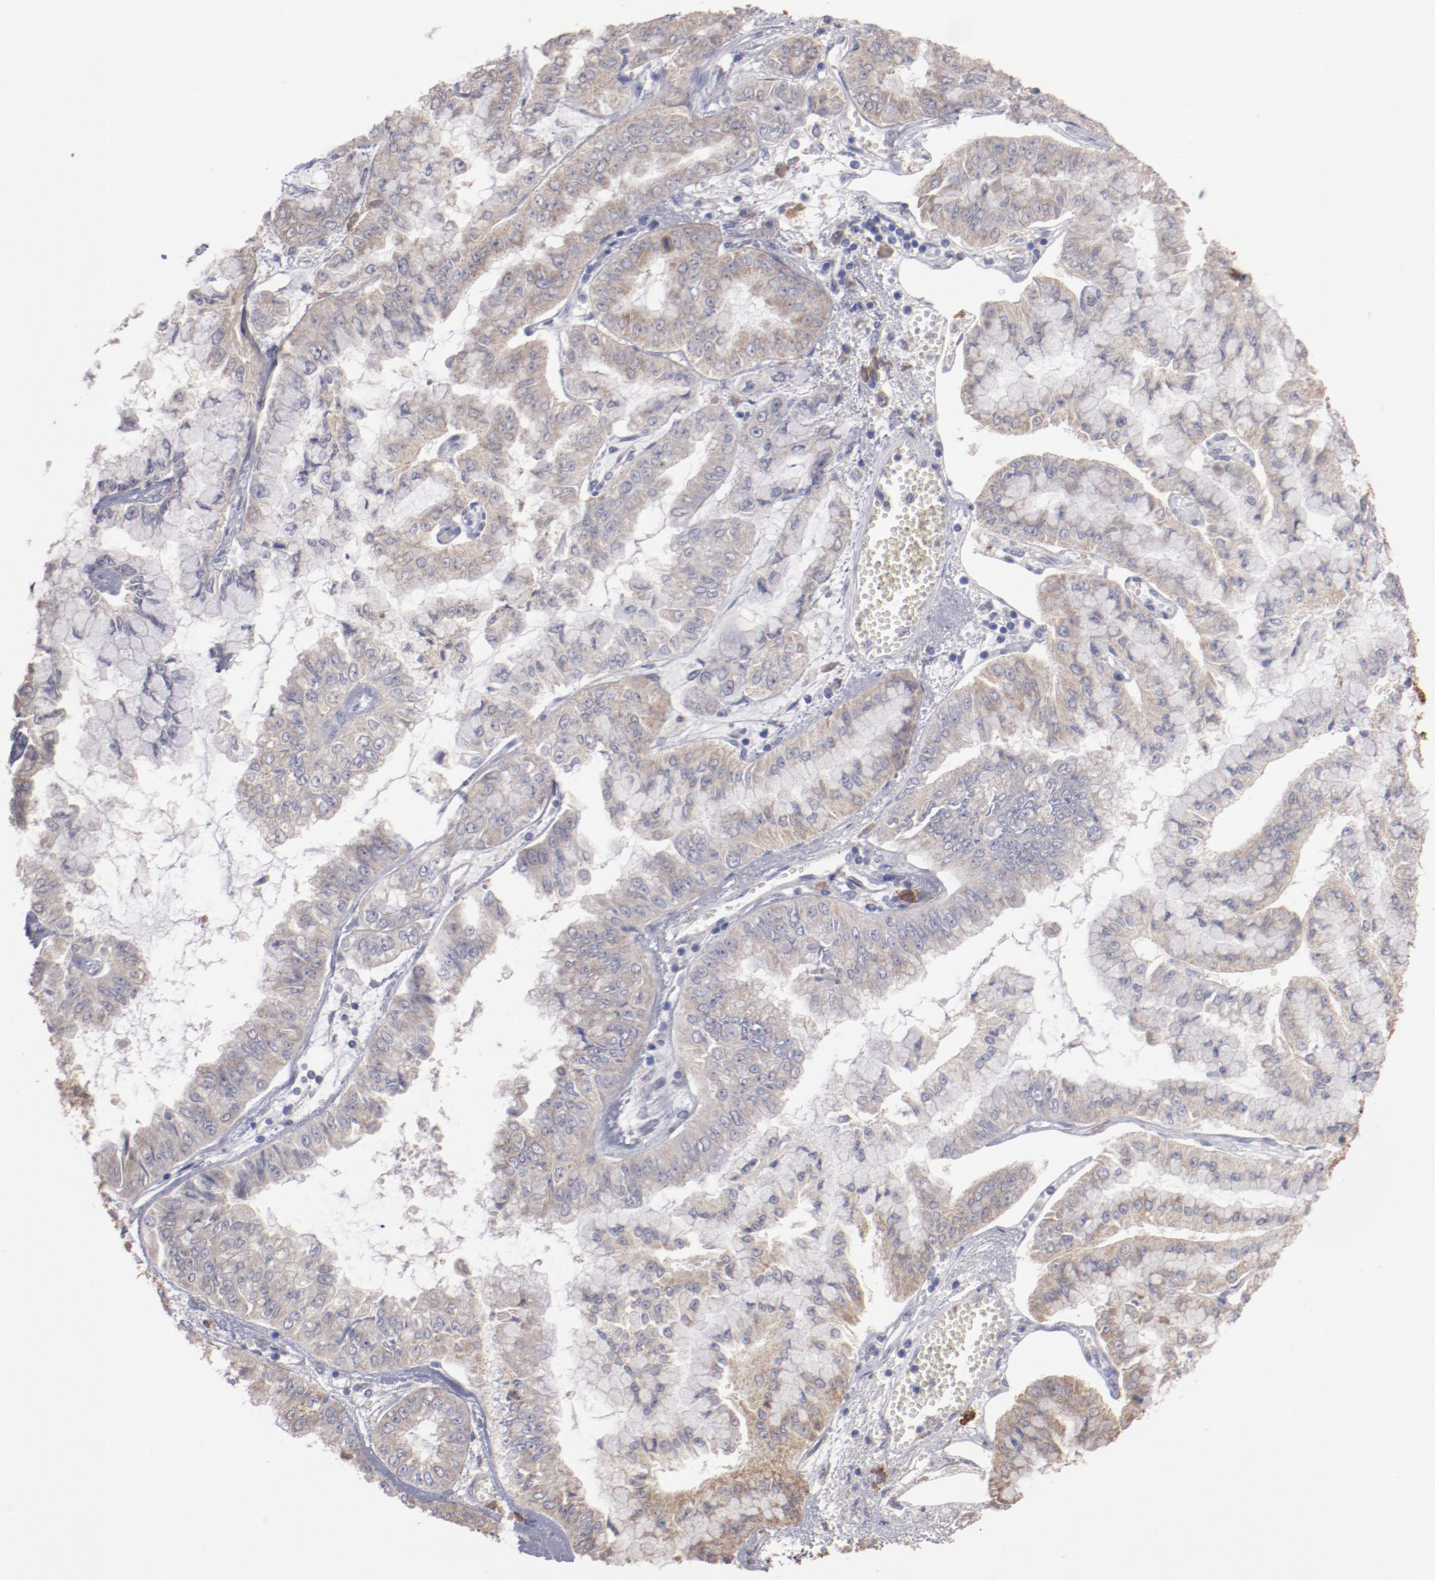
{"staining": {"intensity": "weak", "quantity": ">75%", "location": "cytoplasmic/membranous"}, "tissue": "liver cancer", "cell_type": "Tumor cells", "image_type": "cancer", "snomed": [{"axis": "morphology", "description": "Cholangiocarcinoma"}, {"axis": "topography", "description": "Liver"}], "caption": "IHC image of liver cancer stained for a protein (brown), which shows low levels of weak cytoplasmic/membranous staining in about >75% of tumor cells.", "gene": "ENTPD5", "patient": {"sex": "female", "age": 79}}